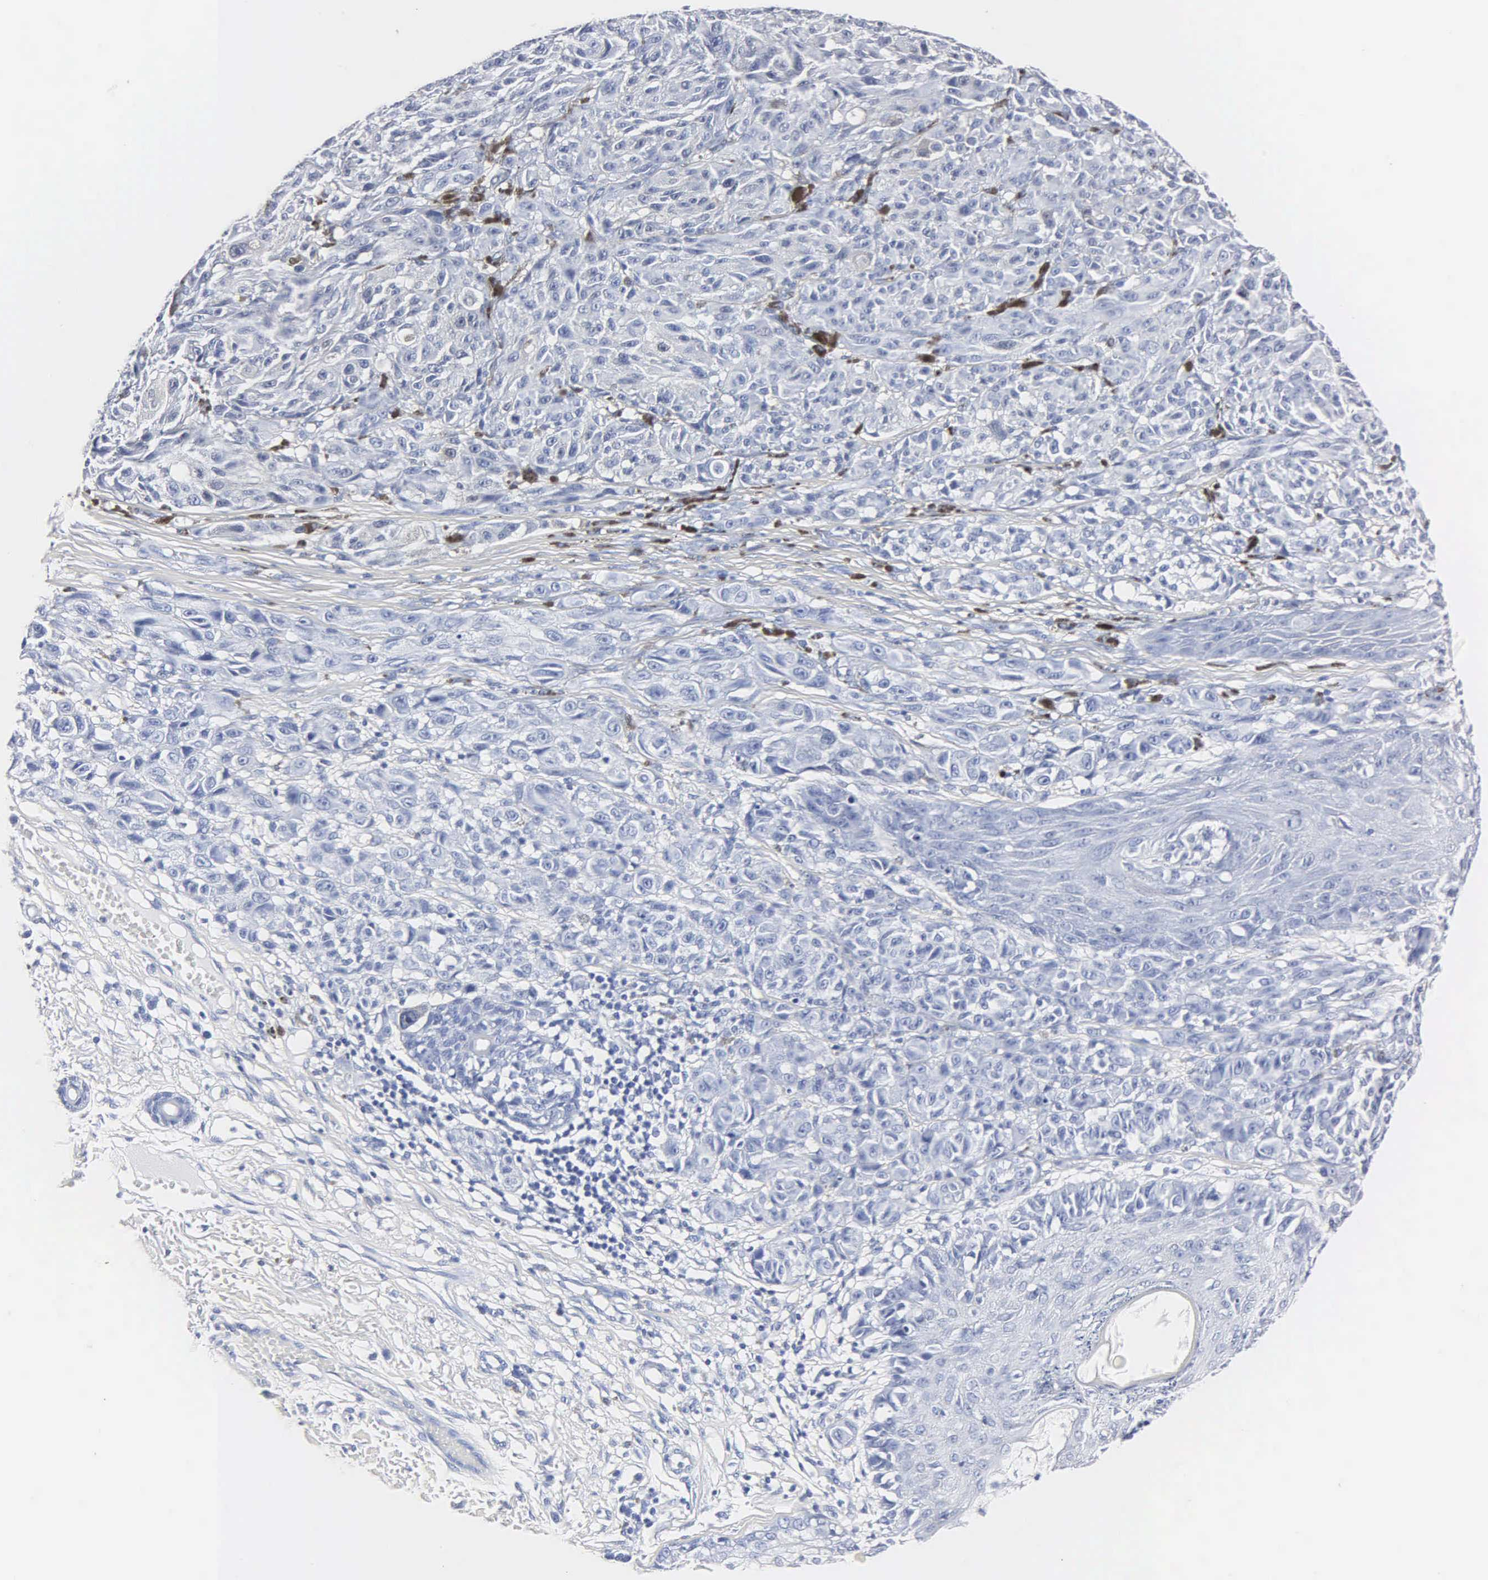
{"staining": {"intensity": "negative", "quantity": "none", "location": "none"}, "tissue": "melanoma", "cell_type": "Tumor cells", "image_type": "cancer", "snomed": [{"axis": "morphology", "description": "Malignant melanoma, NOS"}, {"axis": "topography", "description": "Skin"}], "caption": "Immunohistochemical staining of melanoma displays no significant staining in tumor cells.", "gene": "MB", "patient": {"sex": "male", "age": 70}}